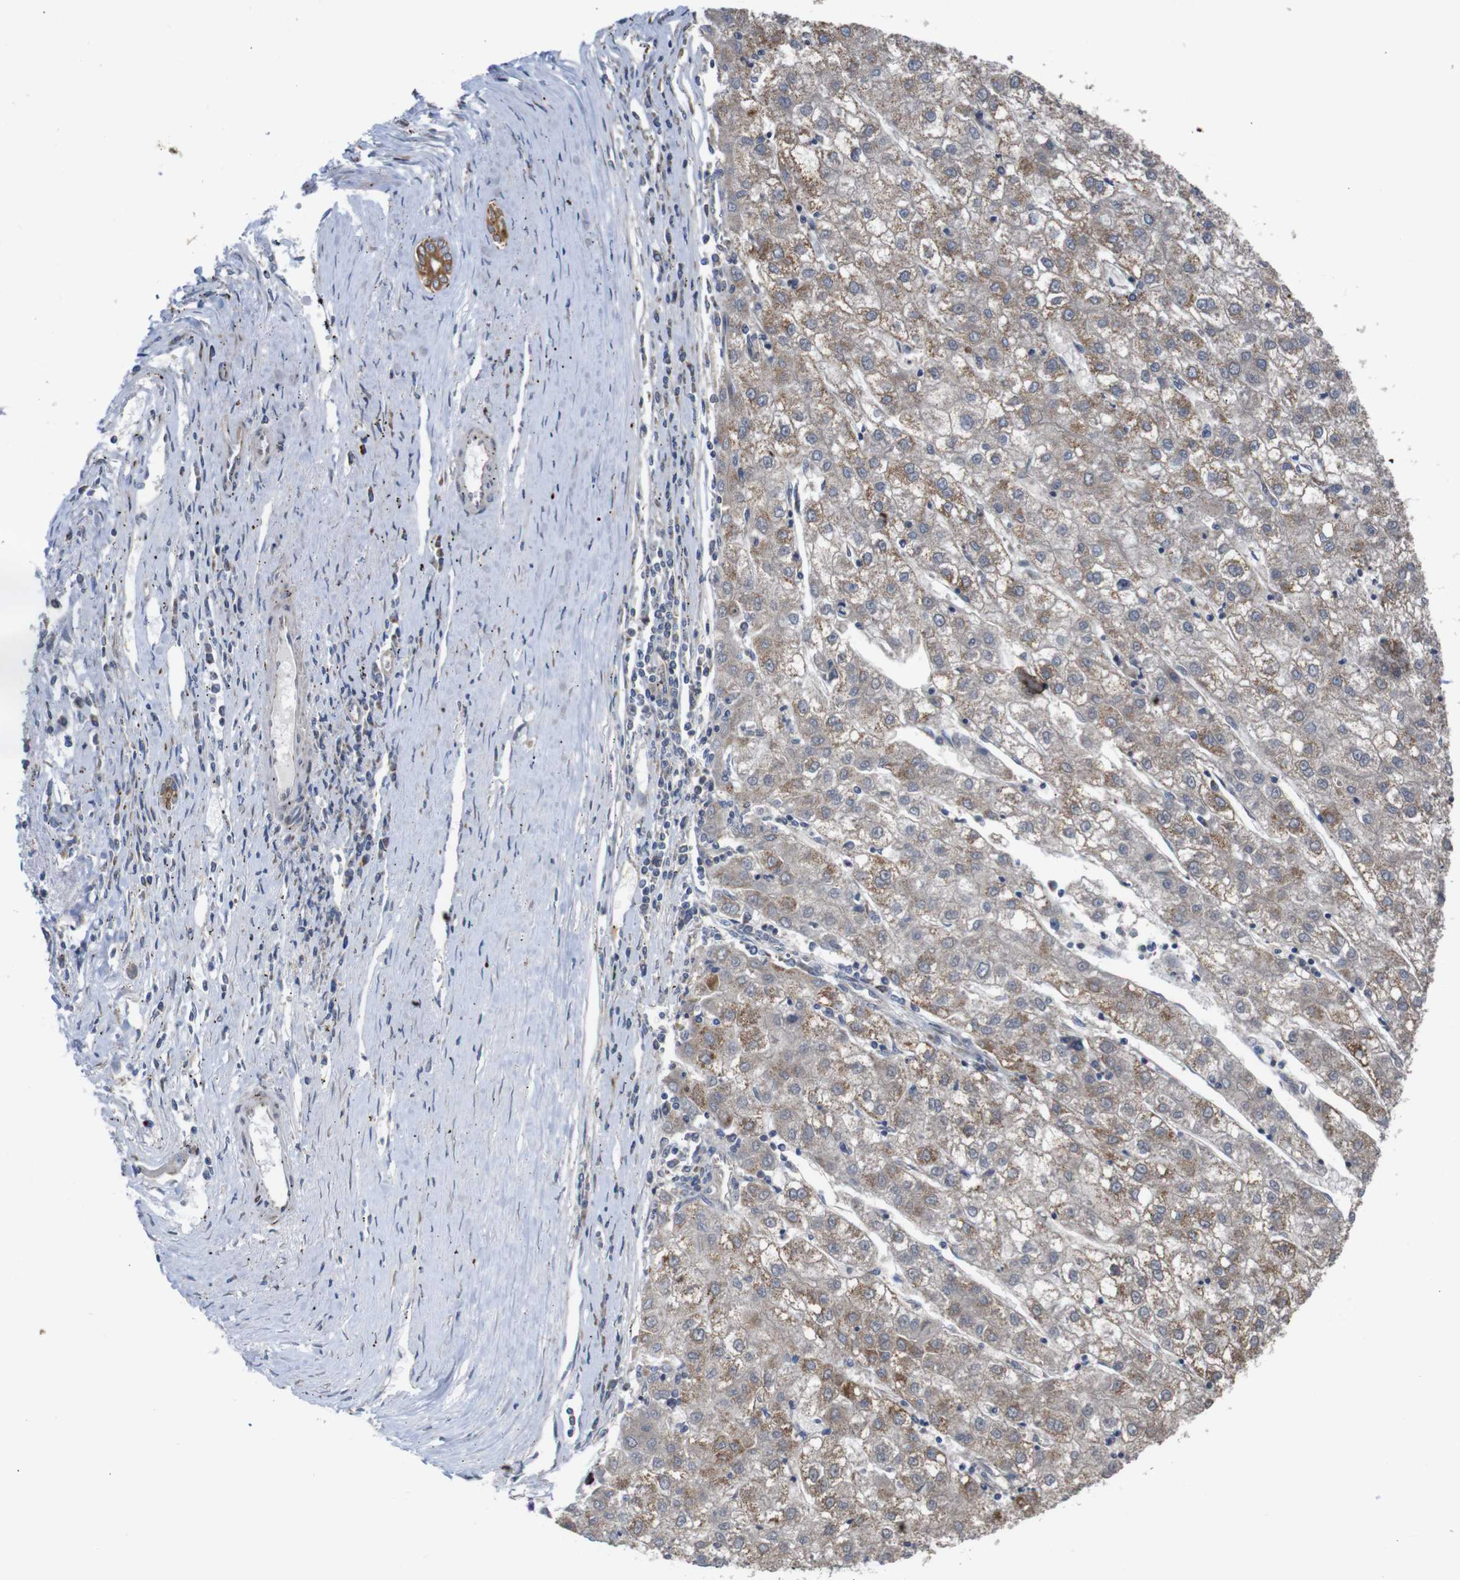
{"staining": {"intensity": "weak", "quantity": ">75%", "location": "cytoplasmic/membranous"}, "tissue": "liver cancer", "cell_type": "Tumor cells", "image_type": "cancer", "snomed": [{"axis": "morphology", "description": "Carcinoma, Hepatocellular, NOS"}, {"axis": "topography", "description": "Liver"}], "caption": "Liver hepatocellular carcinoma stained with DAB (3,3'-diaminobenzidine) IHC exhibits low levels of weak cytoplasmic/membranous expression in about >75% of tumor cells.", "gene": "ATP7B", "patient": {"sex": "male", "age": 72}}